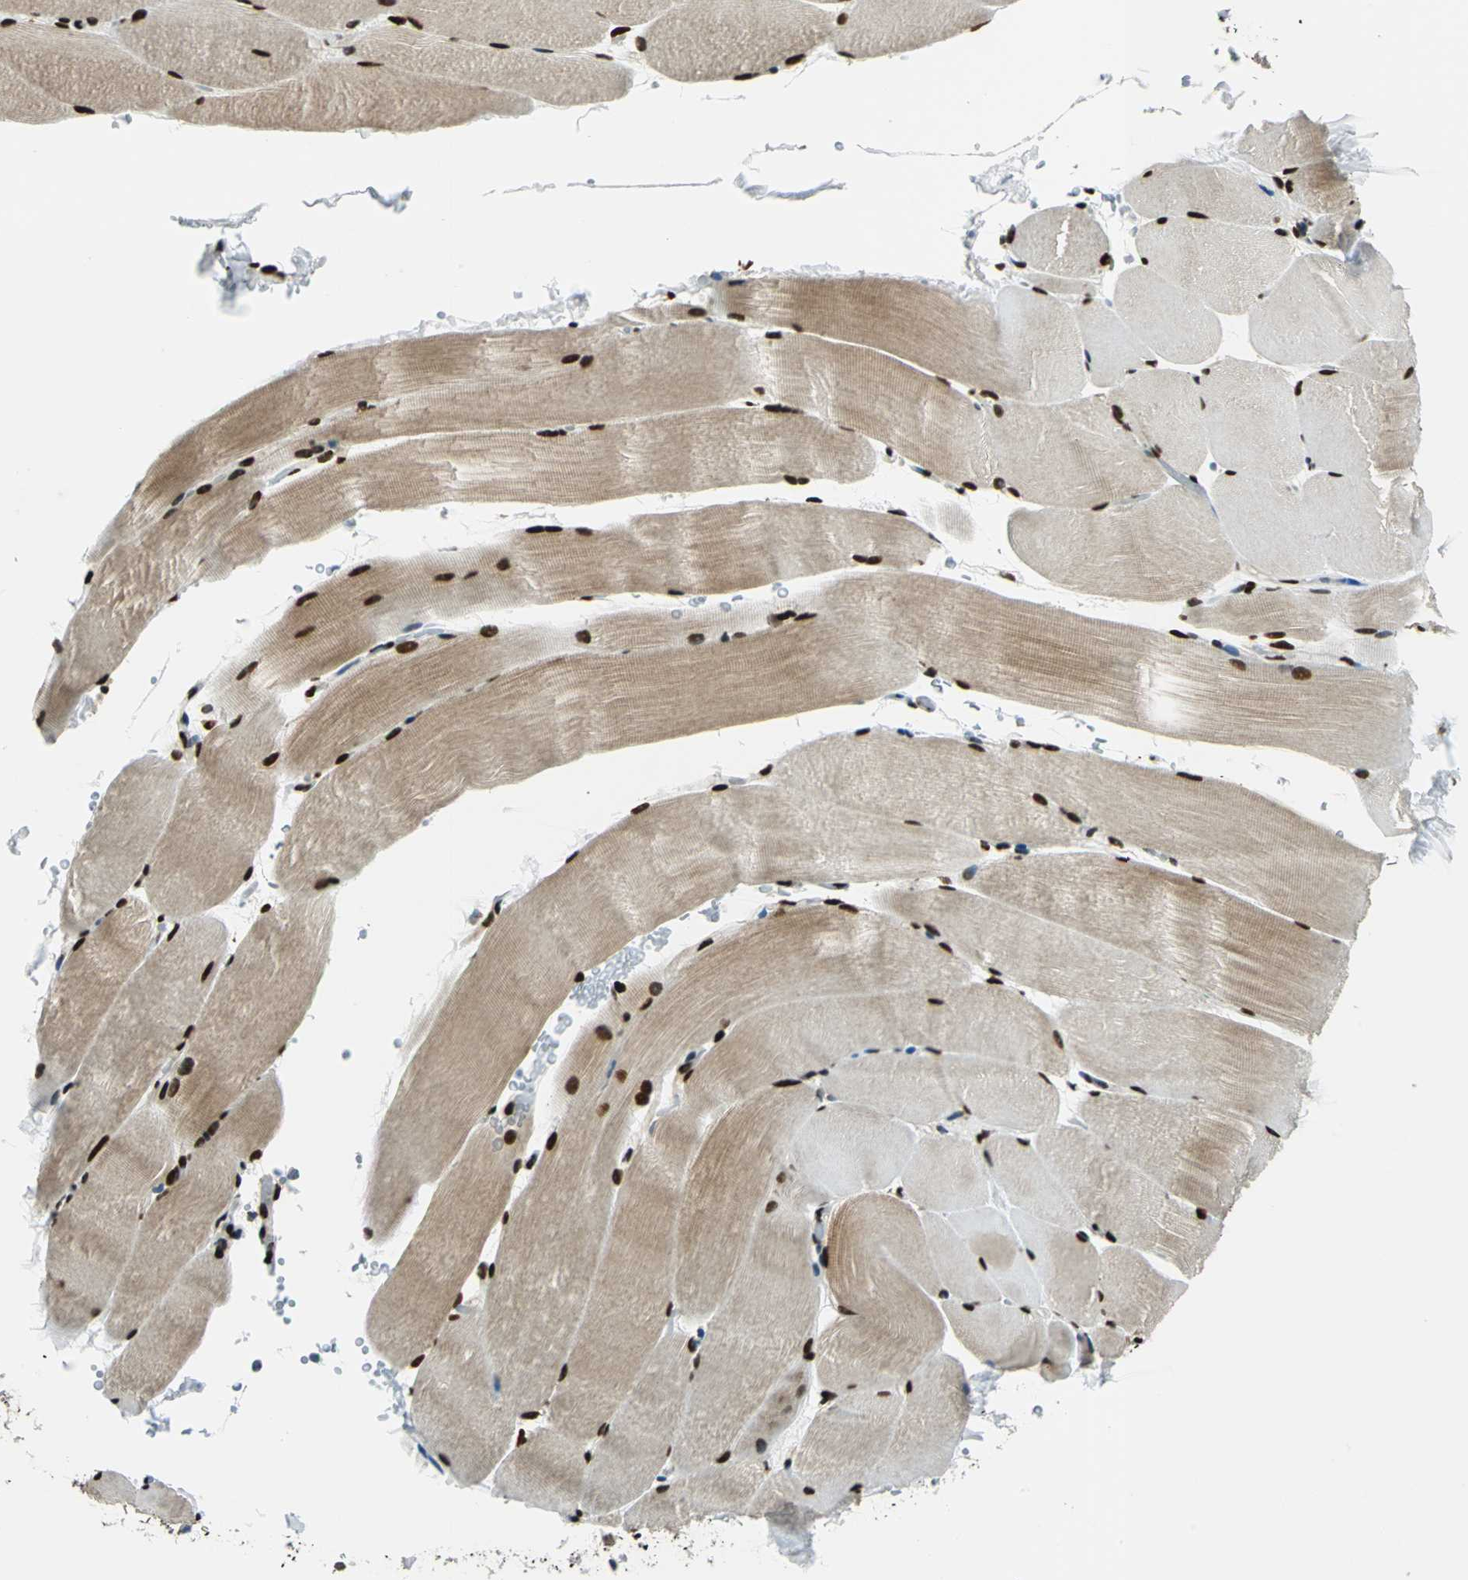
{"staining": {"intensity": "strong", "quantity": ">75%", "location": "cytoplasmic/membranous,nuclear"}, "tissue": "skeletal muscle", "cell_type": "Myocytes", "image_type": "normal", "snomed": [{"axis": "morphology", "description": "Normal tissue, NOS"}, {"axis": "topography", "description": "Skeletal muscle"}, {"axis": "topography", "description": "Parathyroid gland"}], "caption": "DAB immunohistochemical staining of normal human skeletal muscle reveals strong cytoplasmic/membranous,nuclear protein positivity in about >75% of myocytes.", "gene": "NFIA", "patient": {"sex": "female", "age": 37}}